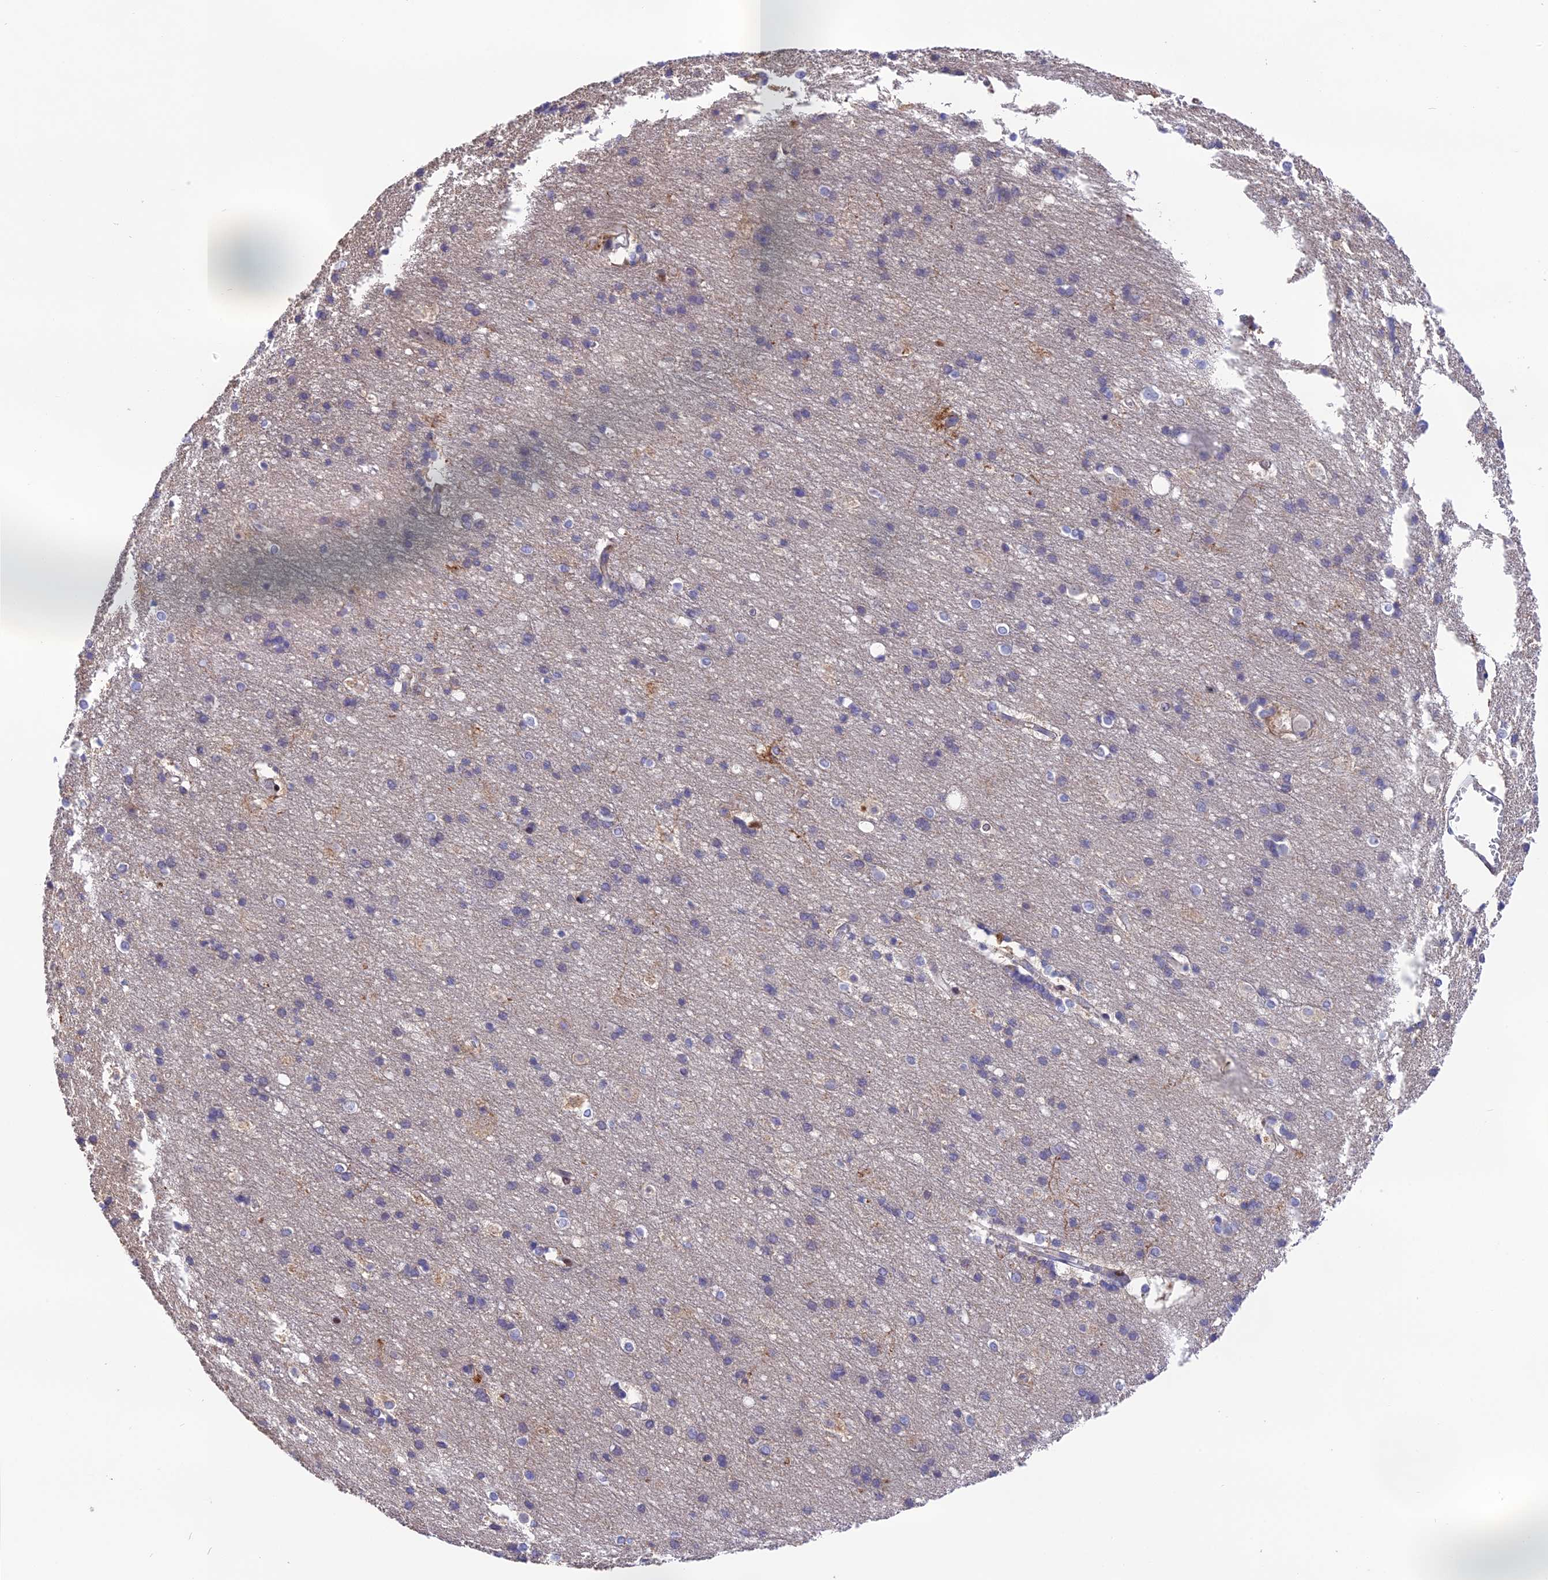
{"staining": {"intensity": "moderate", "quantity": "25%-75%", "location": "cytoplasmic/membranous"}, "tissue": "cerebral cortex", "cell_type": "Endothelial cells", "image_type": "normal", "snomed": [{"axis": "morphology", "description": "Normal tissue, NOS"}, {"axis": "topography", "description": "Cerebral cortex"}], "caption": "The immunohistochemical stain highlights moderate cytoplasmic/membranous expression in endothelial cells of benign cerebral cortex.", "gene": "PUS10", "patient": {"sex": "male", "age": 54}}